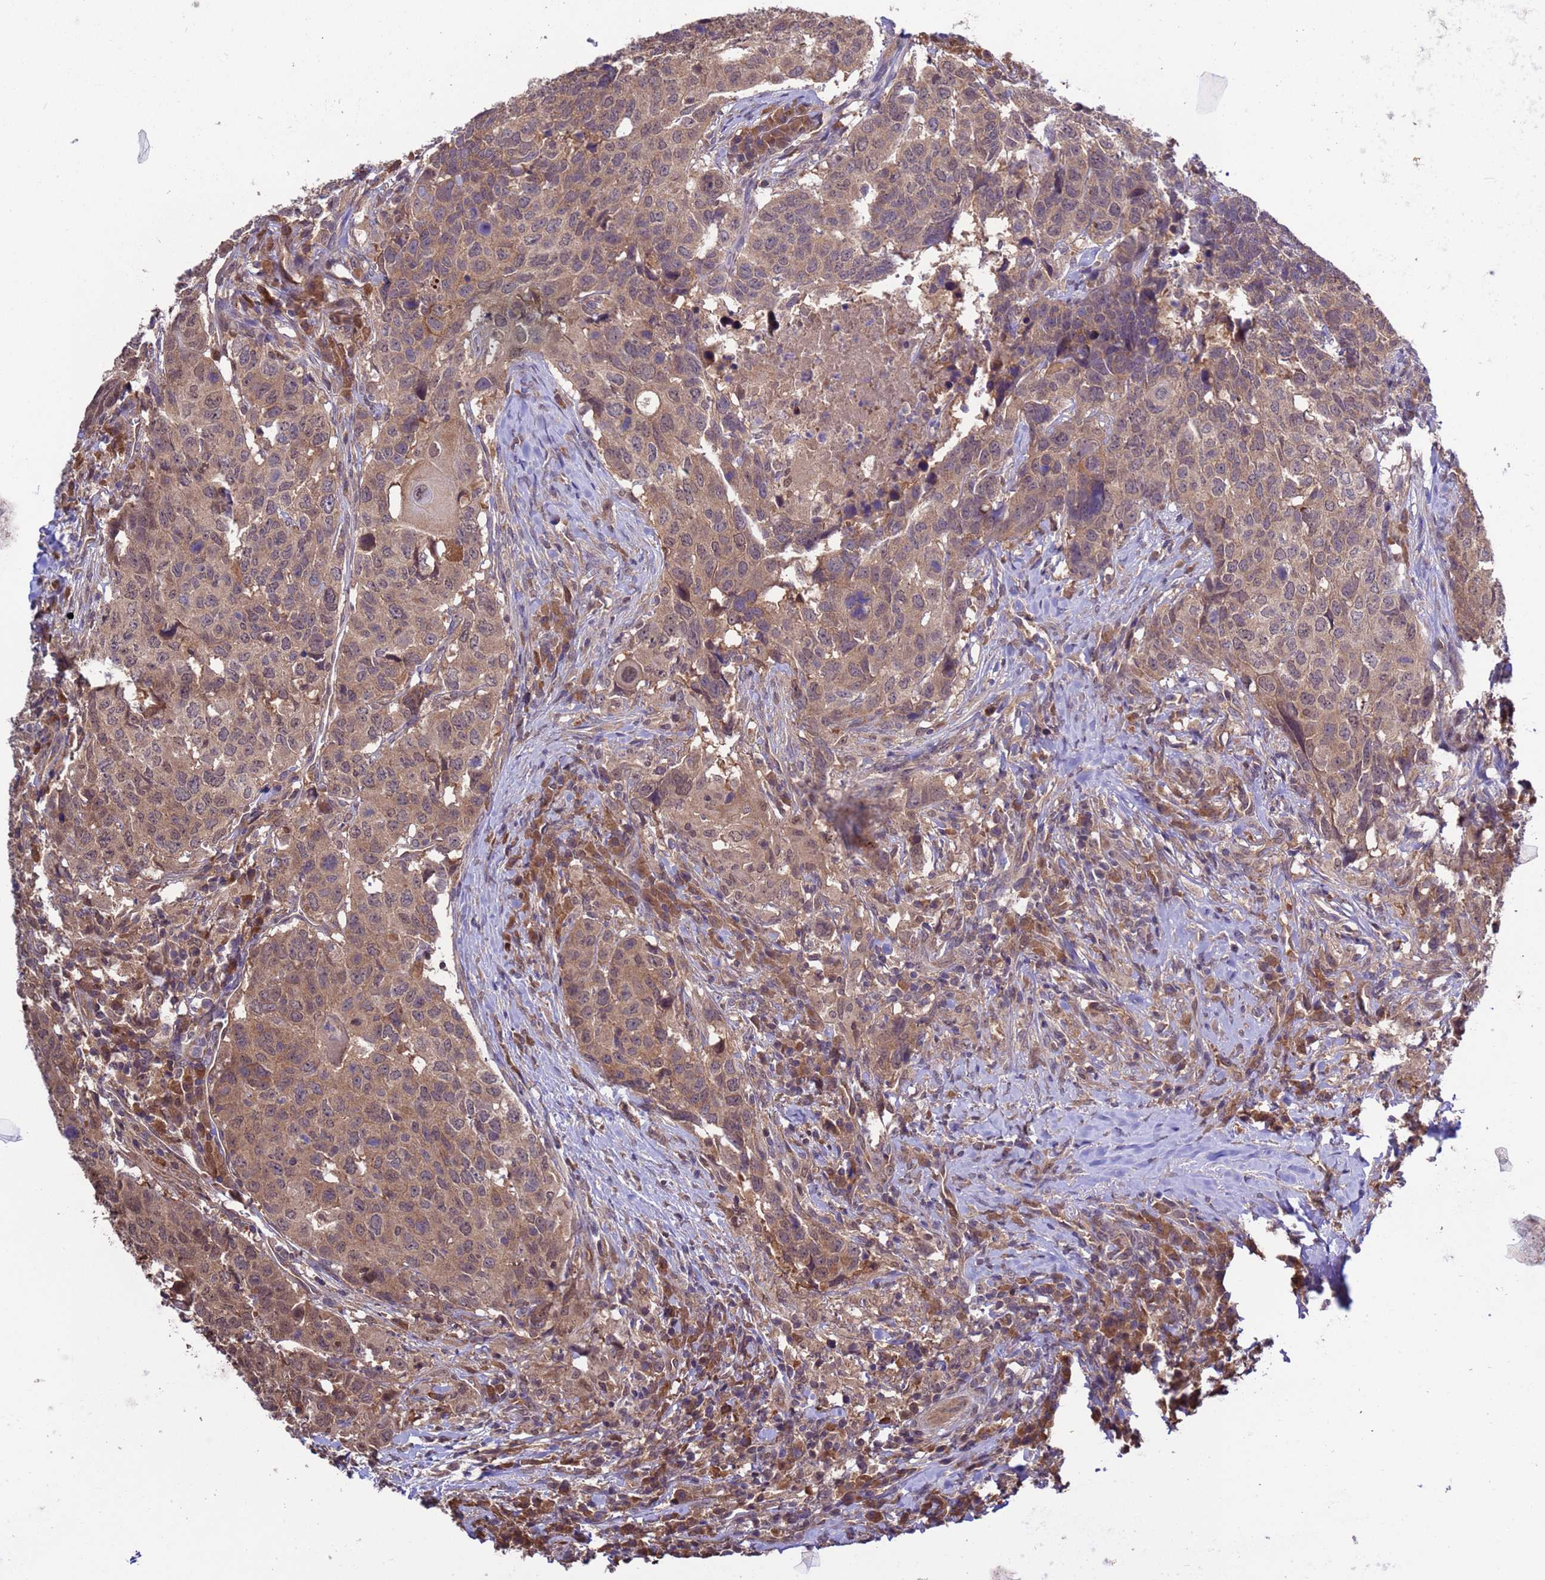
{"staining": {"intensity": "moderate", "quantity": ">75%", "location": "cytoplasmic/membranous"}, "tissue": "head and neck cancer", "cell_type": "Tumor cells", "image_type": "cancer", "snomed": [{"axis": "morphology", "description": "Squamous cell carcinoma, NOS"}, {"axis": "topography", "description": "Head-Neck"}], "caption": "Brown immunohistochemical staining in head and neck cancer (squamous cell carcinoma) shows moderate cytoplasmic/membranous expression in about >75% of tumor cells.", "gene": "ZFP69B", "patient": {"sex": "male", "age": 66}}